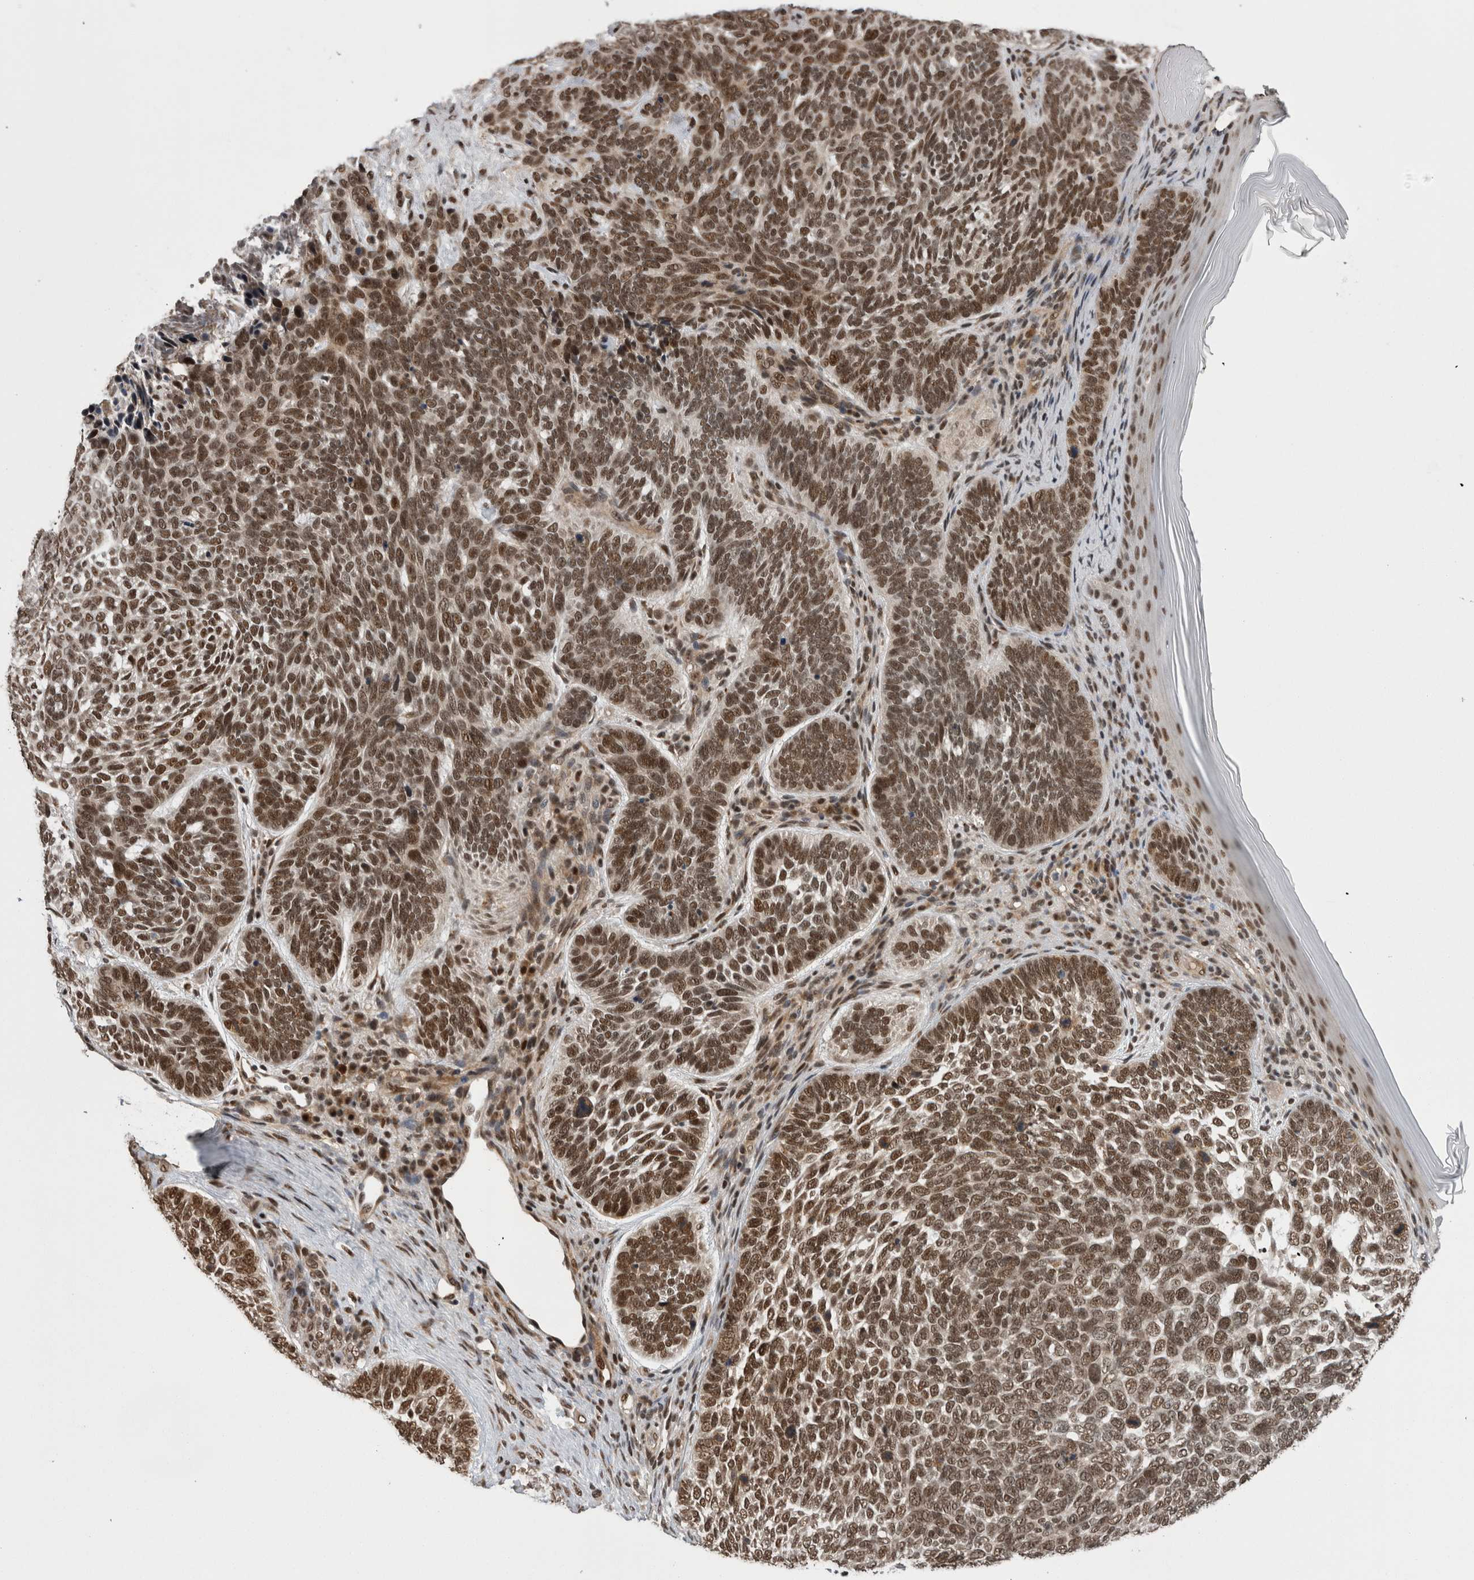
{"staining": {"intensity": "strong", "quantity": ">75%", "location": "nuclear"}, "tissue": "skin cancer", "cell_type": "Tumor cells", "image_type": "cancer", "snomed": [{"axis": "morphology", "description": "Basal cell carcinoma"}, {"axis": "topography", "description": "Skin"}], "caption": "A high-resolution micrograph shows immunohistochemistry (IHC) staining of skin basal cell carcinoma, which displays strong nuclear positivity in approximately >75% of tumor cells.", "gene": "CPSF2", "patient": {"sex": "female", "age": 85}}